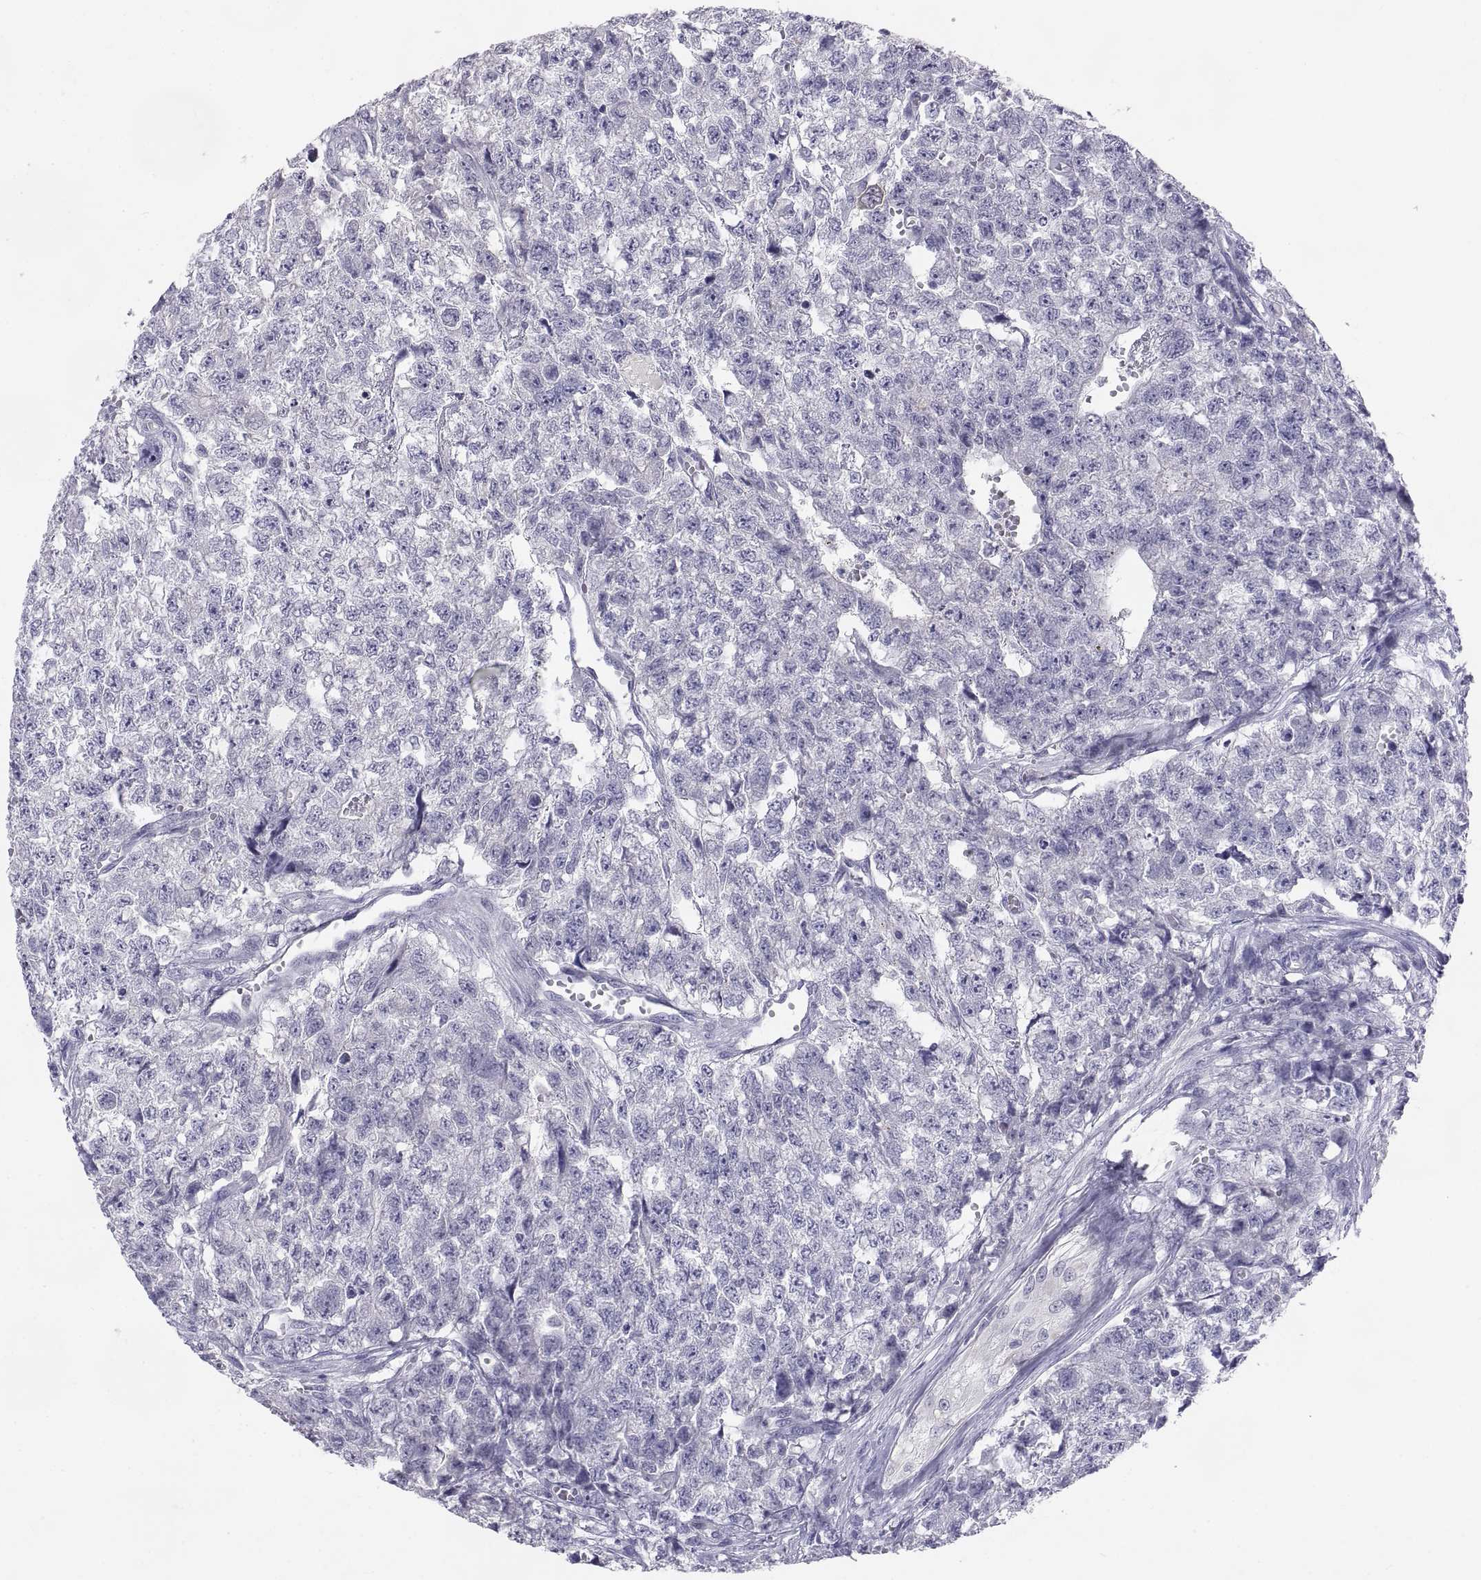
{"staining": {"intensity": "negative", "quantity": "none", "location": "none"}, "tissue": "testis cancer", "cell_type": "Tumor cells", "image_type": "cancer", "snomed": [{"axis": "morphology", "description": "Seminoma, NOS"}, {"axis": "morphology", "description": "Carcinoma, Embryonal, NOS"}, {"axis": "topography", "description": "Testis"}], "caption": "Immunohistochemical staining of seminoma (testis) reveals no significant staining in tumor cells.", "gene": "TEX13A", "patient": {"sex": "male", "age": 22}}